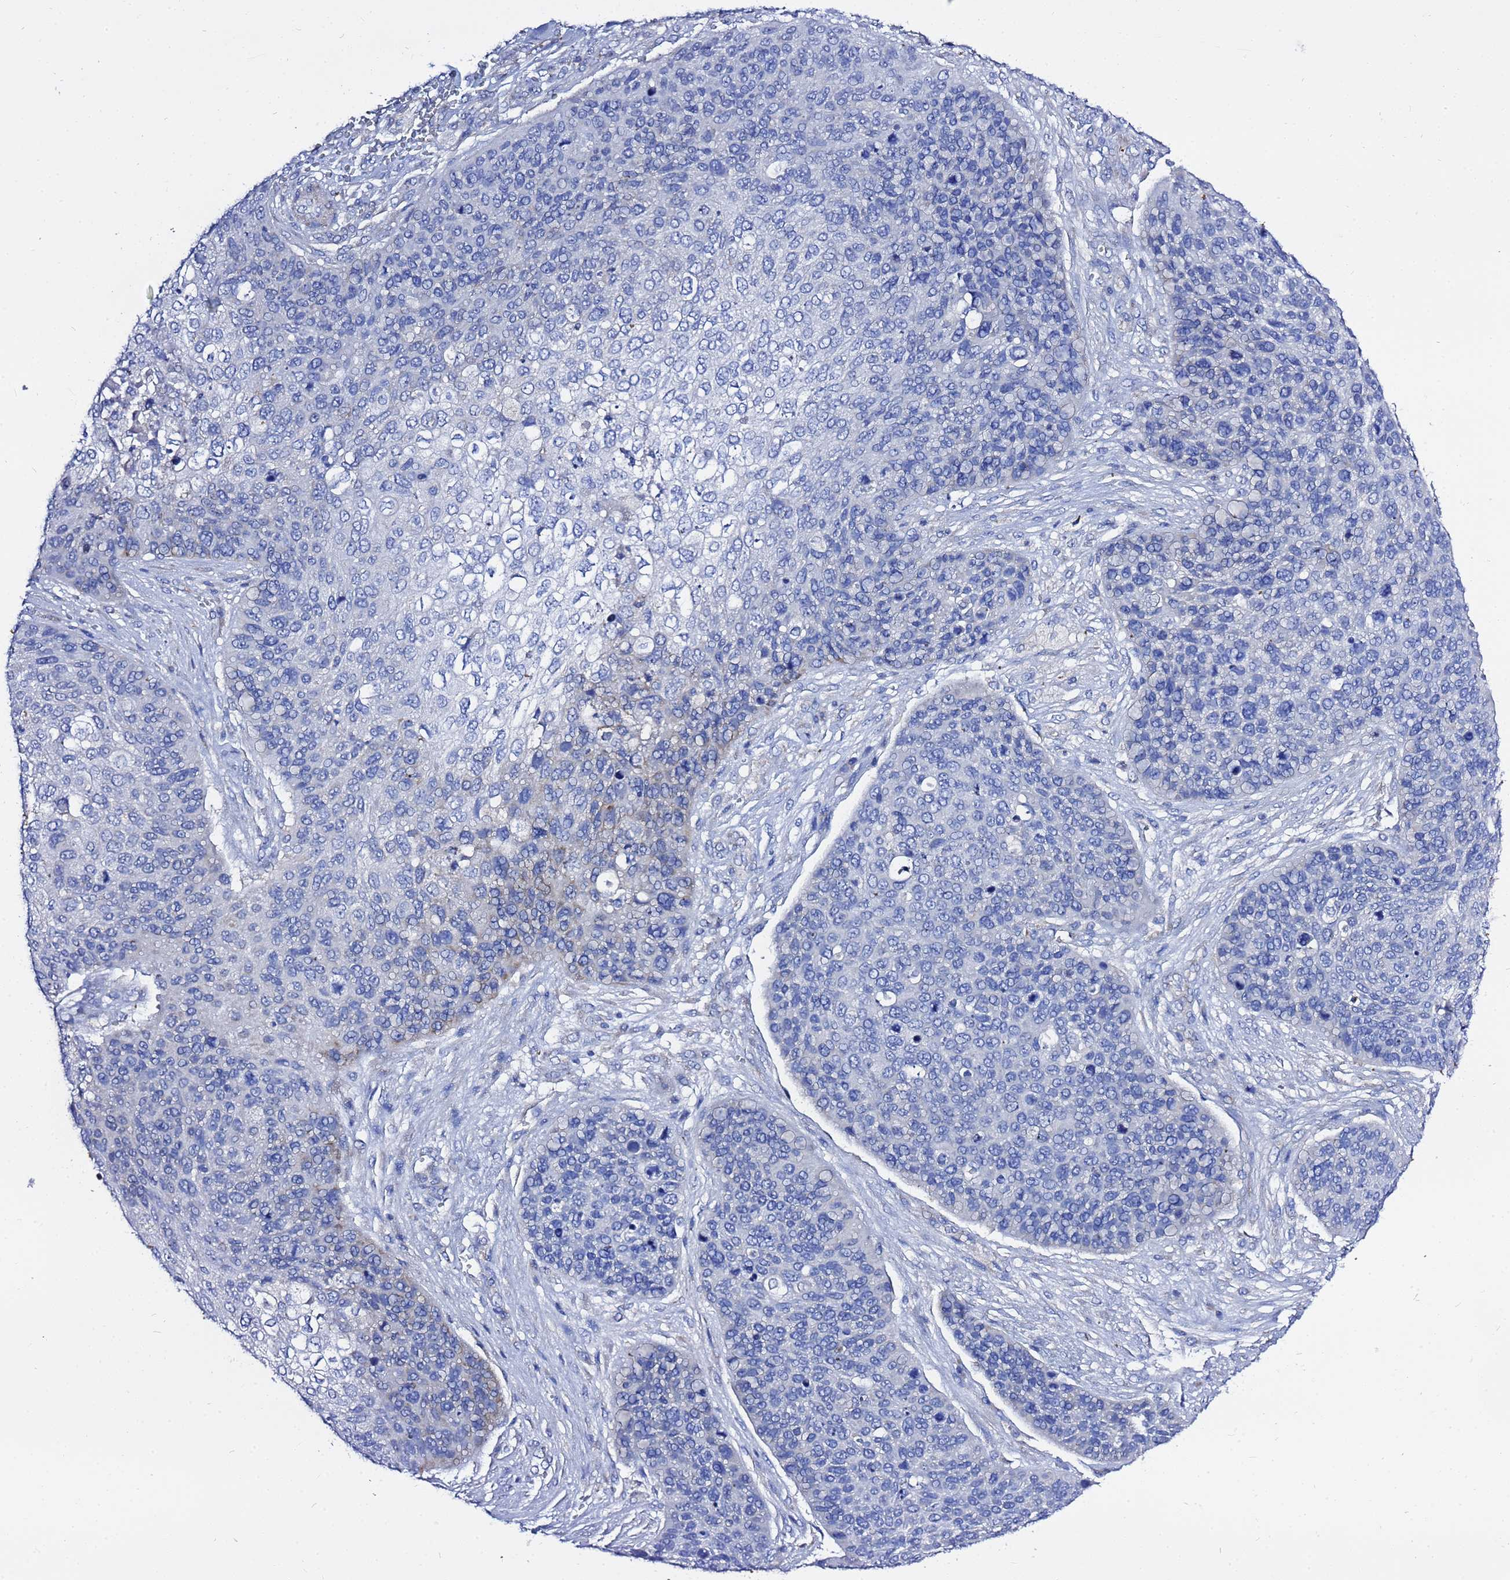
{"staining": {"intensity": "negative", "quantity": "none", "location": "none"}, "tissue": "skin cancer", "cell_type": "Tumor cells", "image_type": "cancer", "snomed": [{"axis": "morphology", "description": "Basal cell carcinoma"}, {"axis": "topography", "description": "Skin"}], "caption": "IHC micrograph of skin cancer stained for a protein (brown), which reveals no positivity in tumor cells.", "gene": "FAHD2A", "patient": {"sex": "female", "age": 74}}